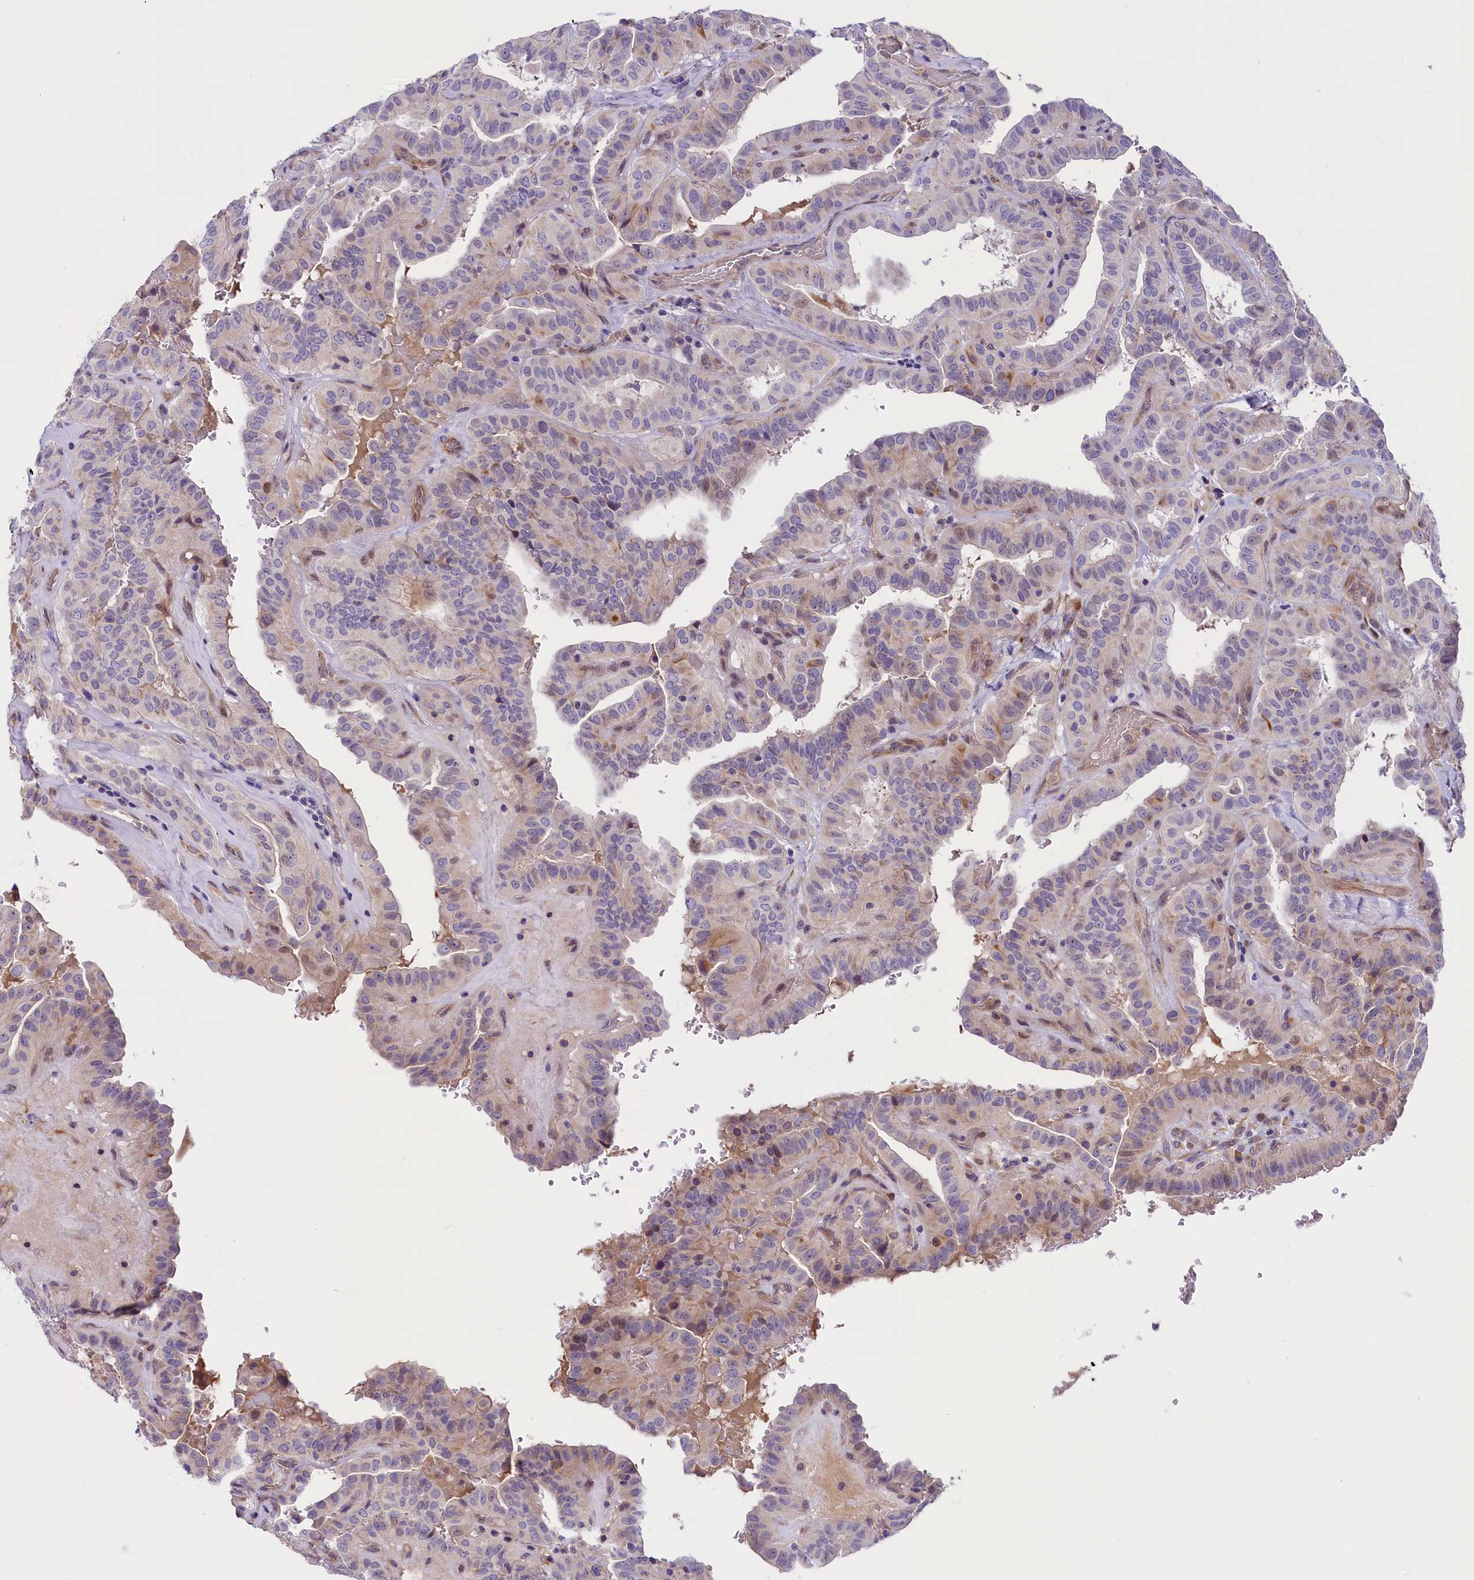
{"staining": {"intensity": "weak", "quantity": "<25%", "location": "cytoplasmic/membranous"}, "tissue": "thyroid cancer", "cell_type": "Tumor cells", "image_type": "cancer", "snomed": [{"axis": "morphology", "description": "Papillary adenocarcinoma, NOS"}, {"axis": "topography", "description": "Thyroid gland"}], "caption": "Tumor cells show no significant protein staining in thyroid papillary adenocarcinoma.", "gene": "CCDC32", "patient": {"sex": "male", "age": 77}}